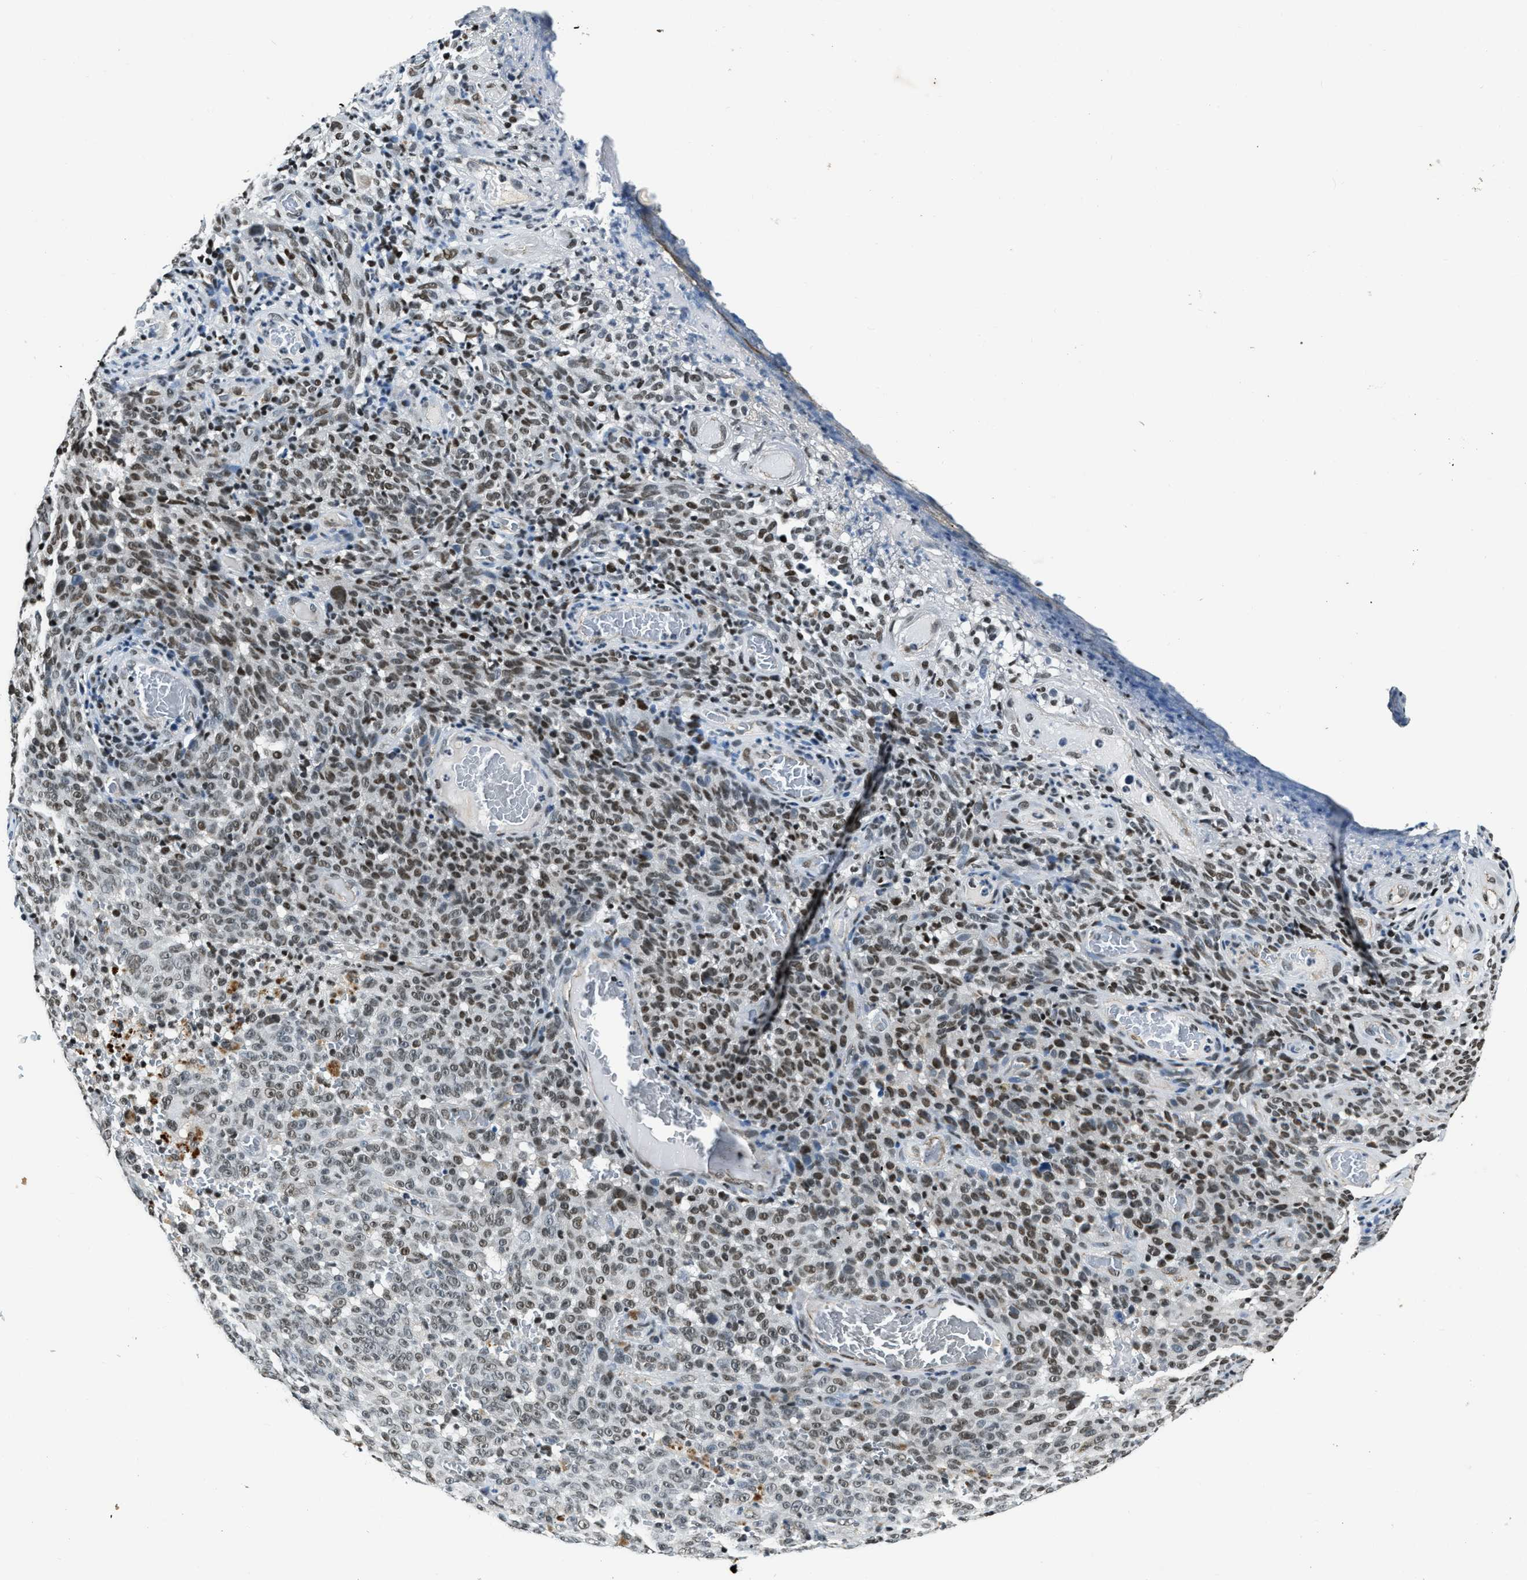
{"staining": {"intensity": "weak", "quantity": ">75%", "location": "nuclear"}, "tissue": "melanoma", "cell_type": "Tumor cells", "image_type": "cancer", "snomed": [{"axis": "morphology", "description": "Malignant melanoma, NOS"}, {"axis": "topography", "description": "Skin"}], "caption": "DAB immunohistochemical staining of melanoma shows weak nuclear protein expression in about >75% of tumor cells.", "gene": "CCNE1", "patient": {"sex": "female", "age": 82}}